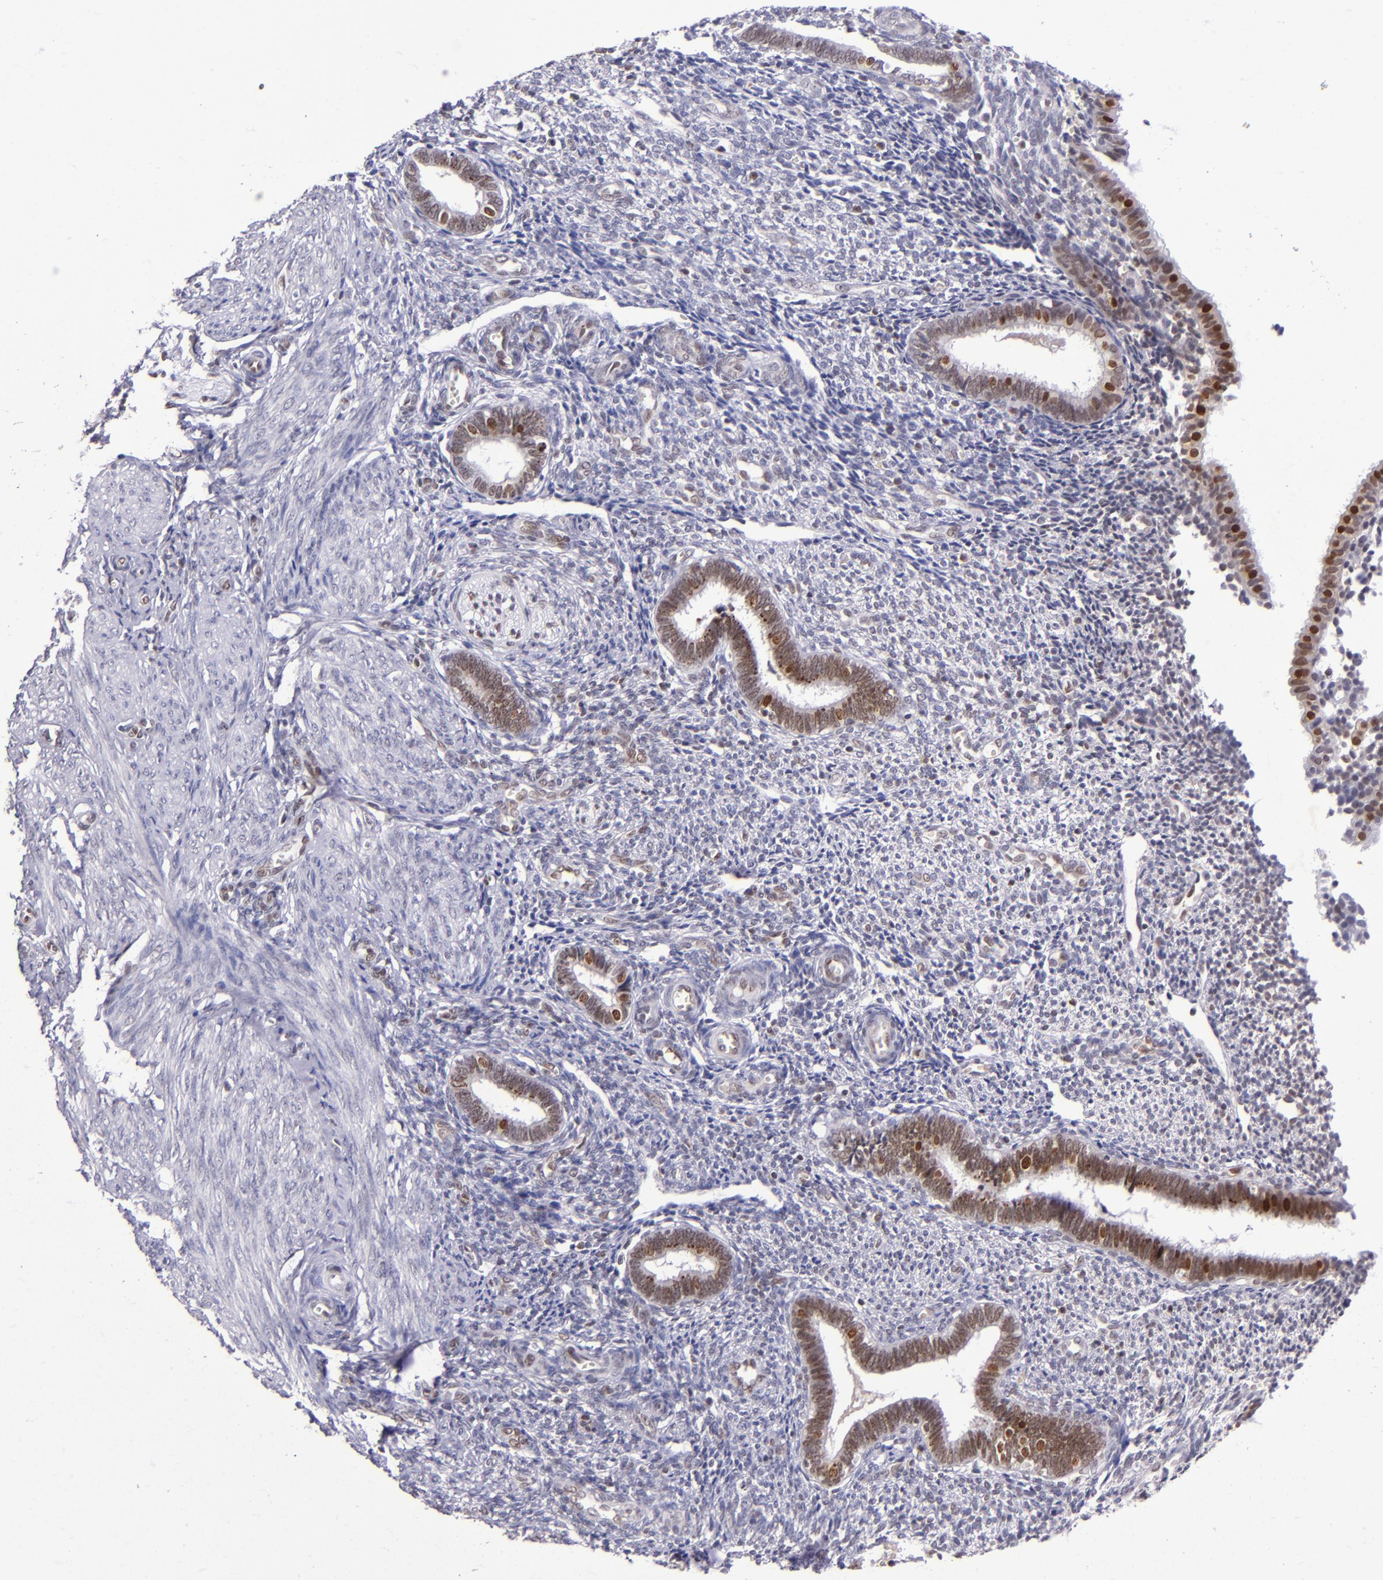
{"staining": {"intensity": "weak", "quantity": "<25%", "location": "nuclear"}, "tissue": "endometrium", "cell_type": "Cells in endometrial stroma", "image_type": "normal", "snomed": [{"axis": "morphology", "description": "Normal tissue, NOS"}, {"axis": "topography", "description": "Endometrium"}], "caption": "A high-resolution photomicrograph shows immunohistochemistry (IHC) staining of unremarkable endometrium, which displays no significant positivity in cells in endometrial stroma.", "gene": "MGMT", "patient": {"sex": "female", "age": 27}}